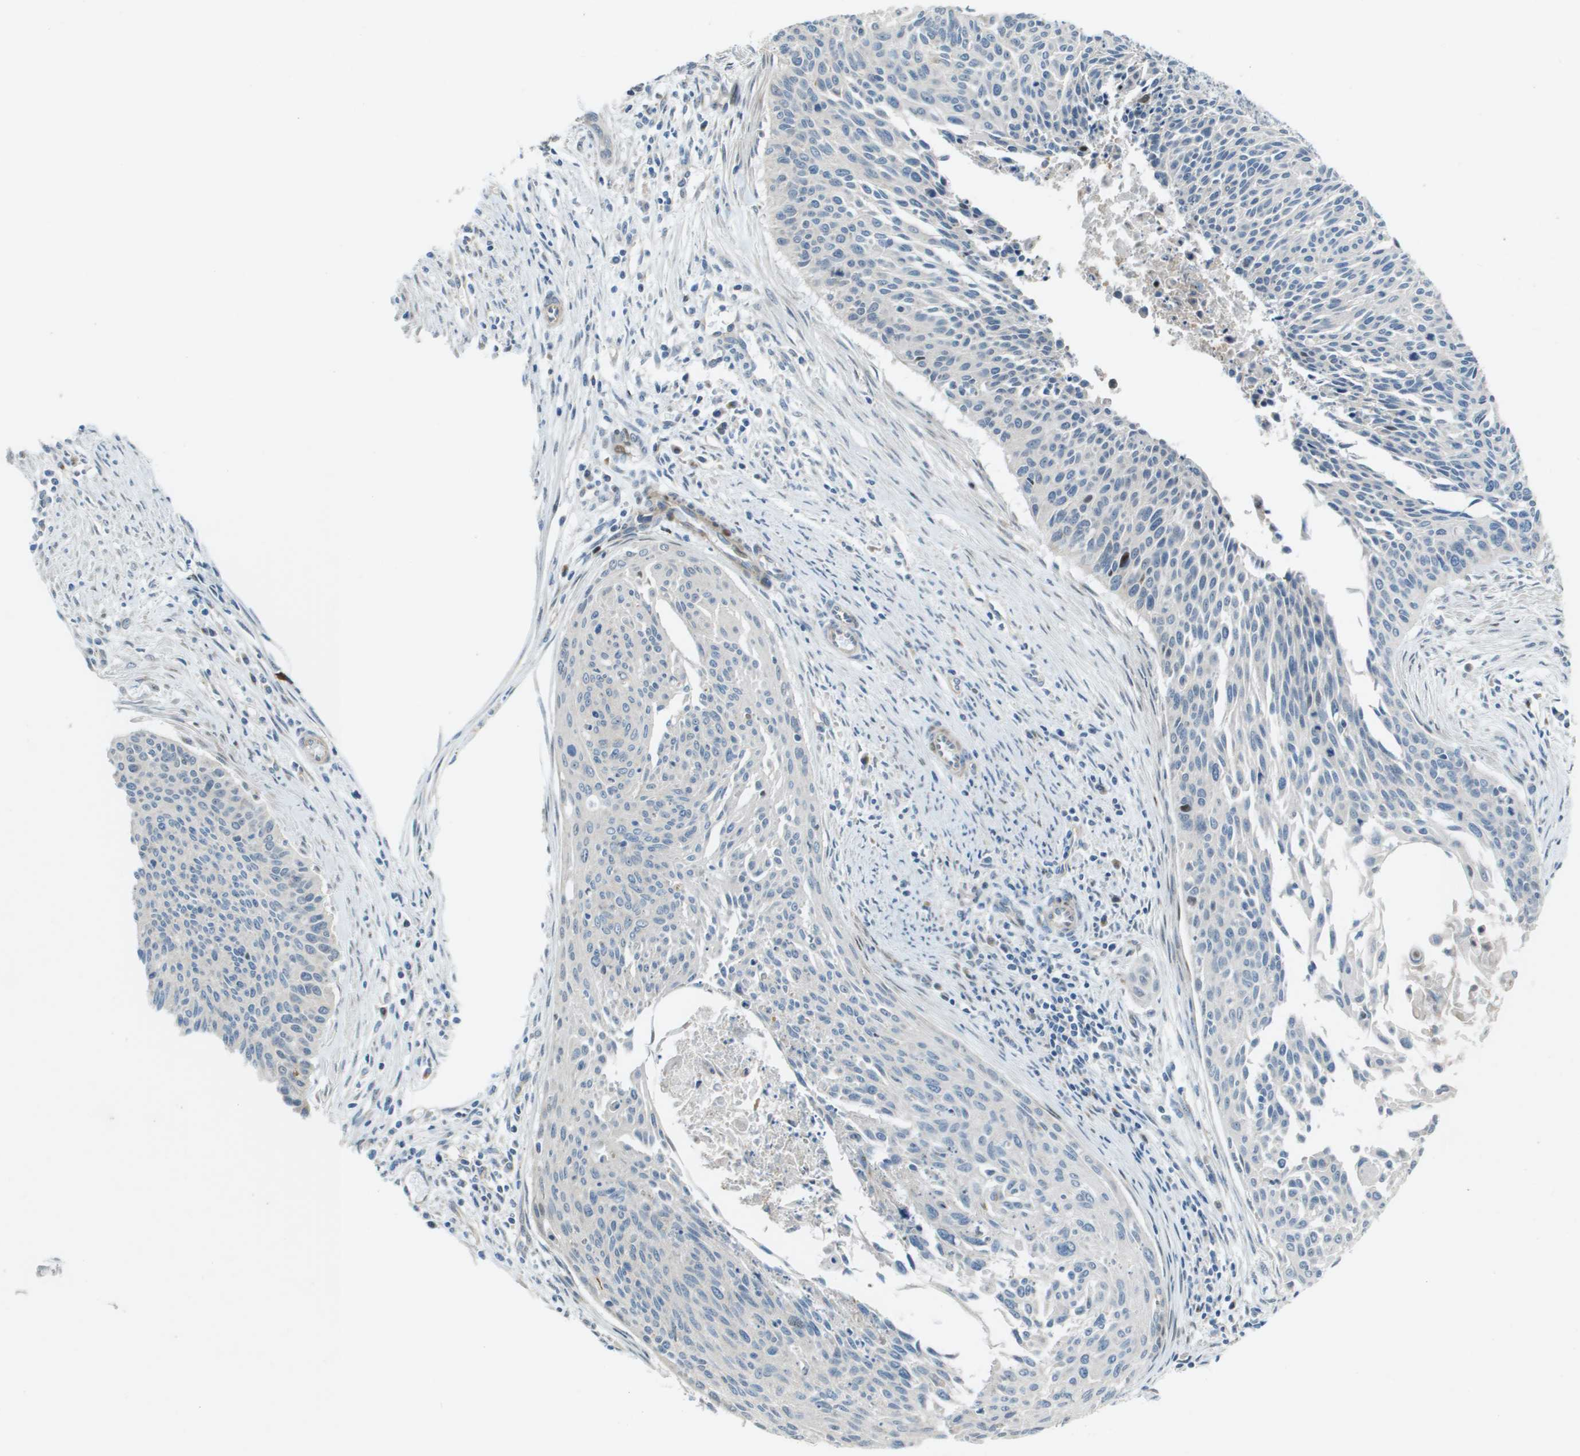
{"staining": {"intensity": "negative", "quantity": "none", "location": "none"}, "tissue": "cervical cancer", "cell_type": "Tumor cells", "image_type": "cancer", "snomed": [{"axis": "morphology", "description": "Squamous cell carcinoma, NOS"}, {"axis": "topography", "description": "Cervix"}], "caption": "DAB (3,3'-diaminobenzidine) immunohistochemical staining of cervical cancer (squamous cell carcinoma) reveals no significant expression in tumor cells.", "gene": "MGAT3", "patient": {"sex": "female", "age": 55}}